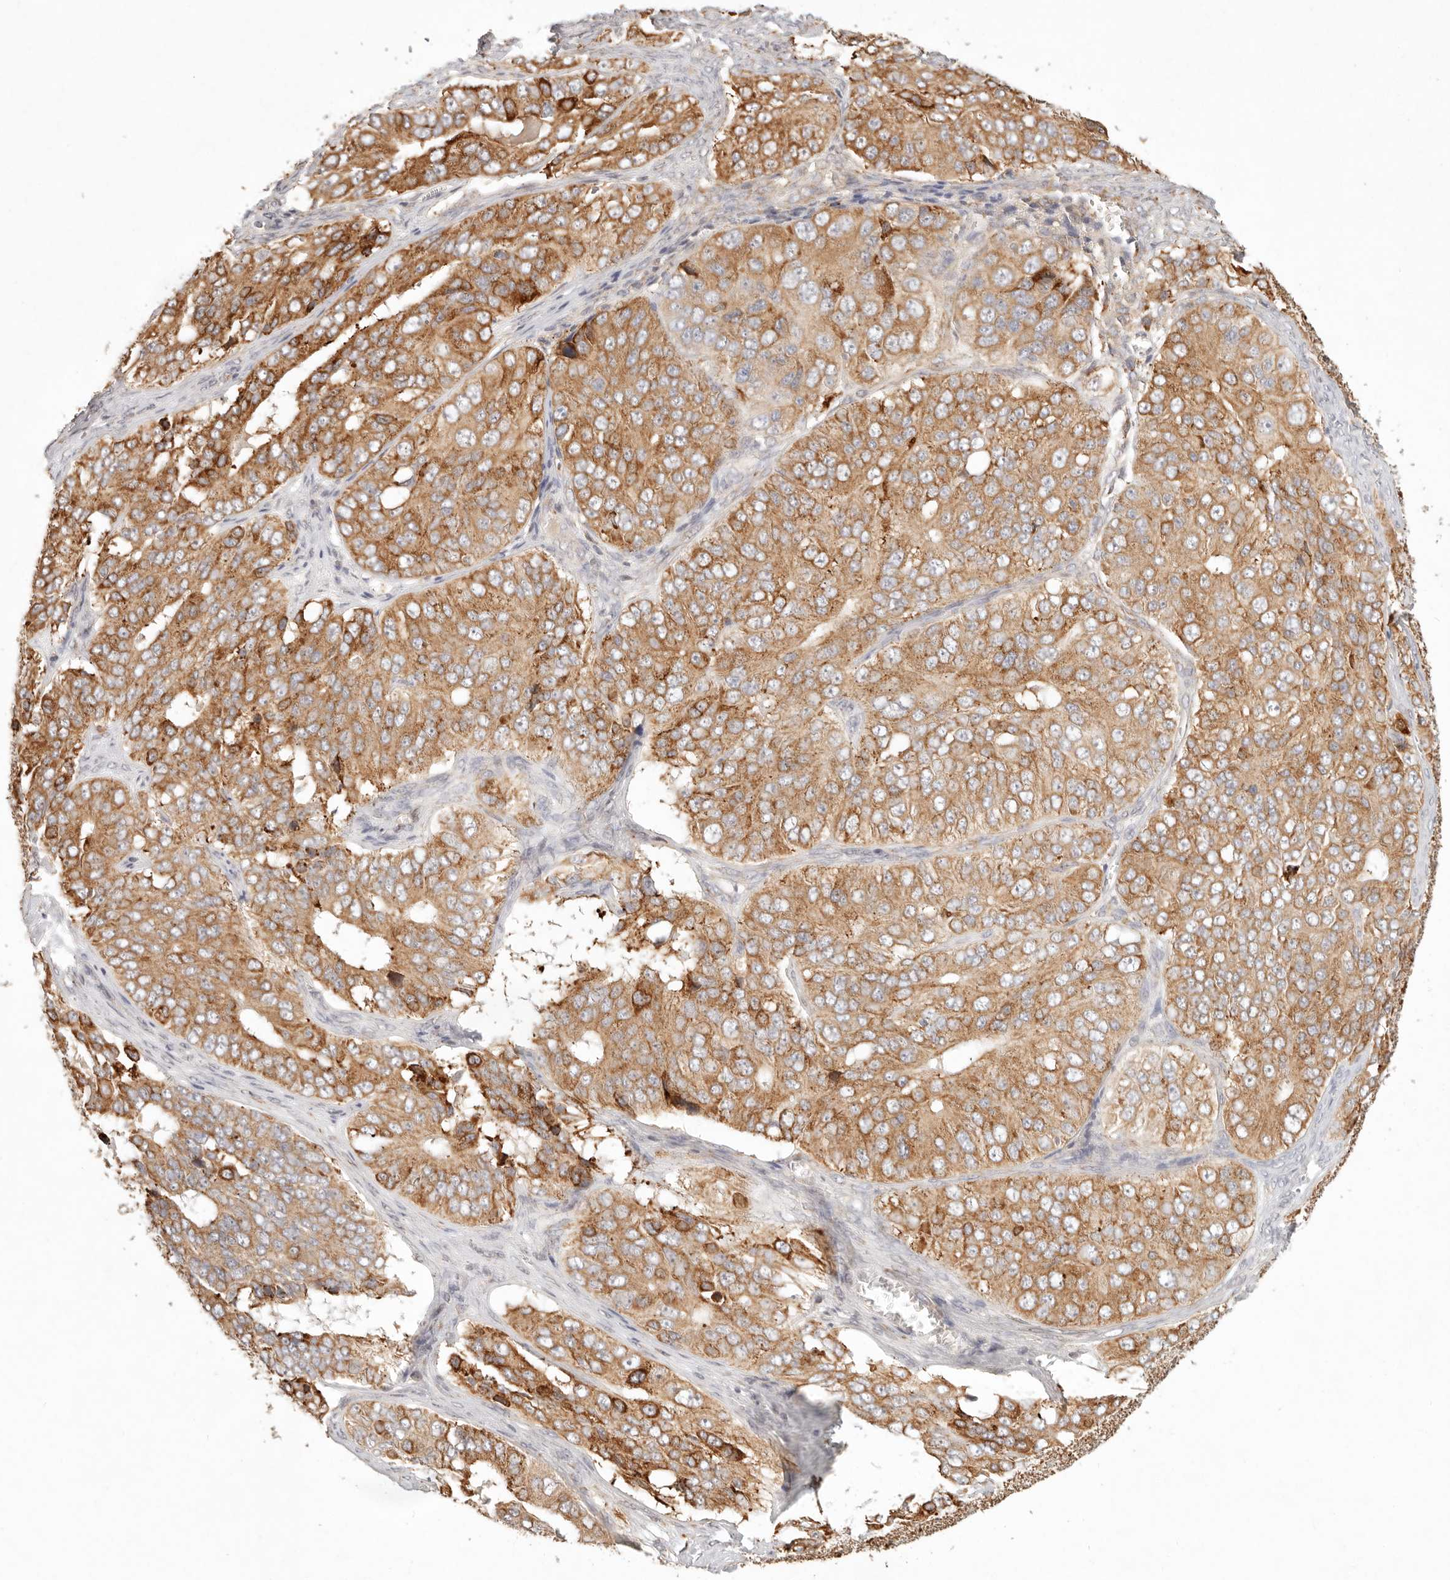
{"staining": {"intensity": "strong", "quantity": ">75%", "location": "cytoplasmic/membranous"}, "tissue": "ovarian cancer", "cell_type": "Tumor cells", "image_type": "cancer", "snomed": [{"axis": "morphology", "description": "Carcinoma, endometroid"}, {"axis": "topography", "description": "Ovary"}], "caption": "Approximately >75% of tumor cells in human ovarian cancer (endometroid carcinoma) show strong cytoplasmic/membranous protein expression as visualized by brown immunohistochemical staining.", "gene": "C1orf127", "patient": {"sex": "female", "age": 51}}